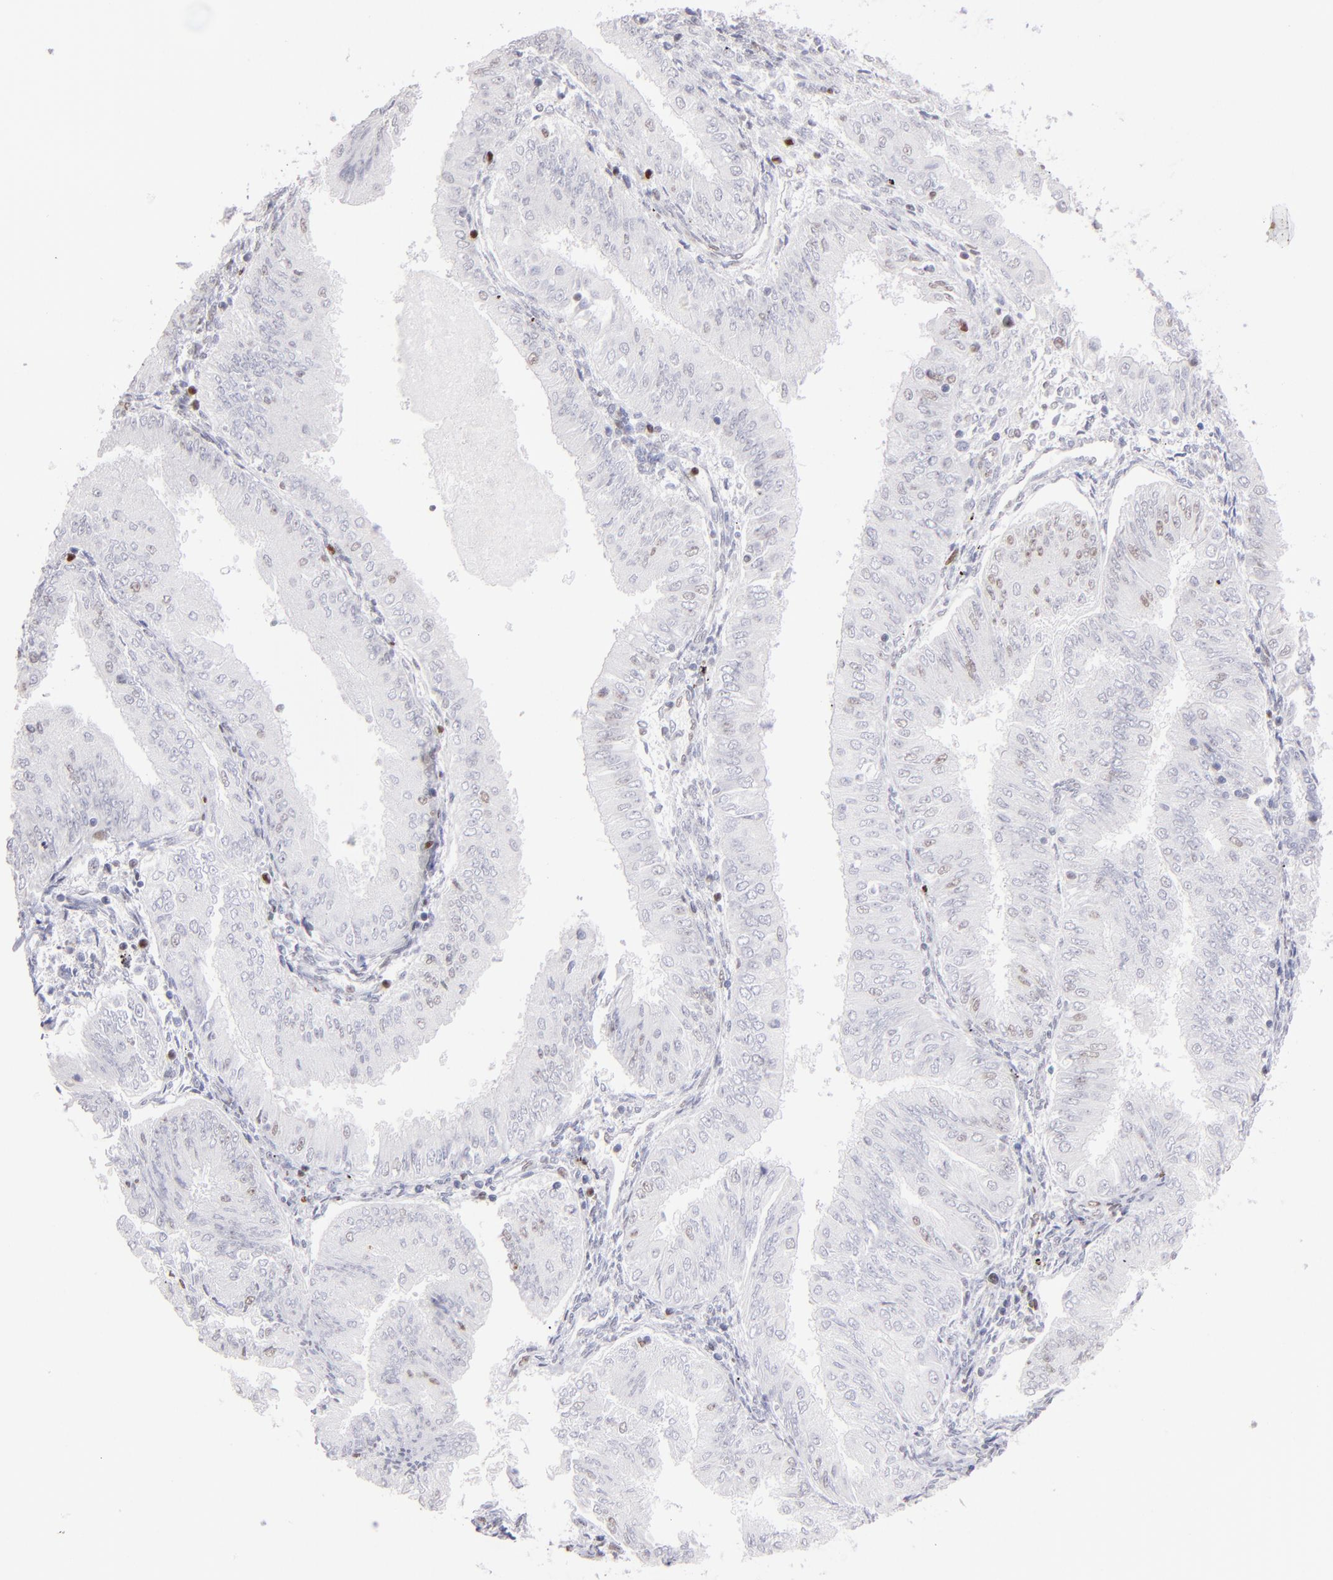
{"staining": {"intensity": "weak", "quantity": "<25%", "location": "nuclear"}, "tissue": "endometrial cancer", "cell_type": "Tumor cells", "image_type": "cancer", "snomed": [{"axis": "morphology", "description": "Adenocarcinoma, NOS"}, {"axis": "topography", "description": "Endometrium"}], "caption": "A histopathology image of human endometrial cancer is negative for staining in tumor cells. (Brightfield microscopy of DAB (3,3'-diaminobenzidine) IHC at high magnification).", "gene": "POLA1", "patient": {"sex": "female", "age": 53}}